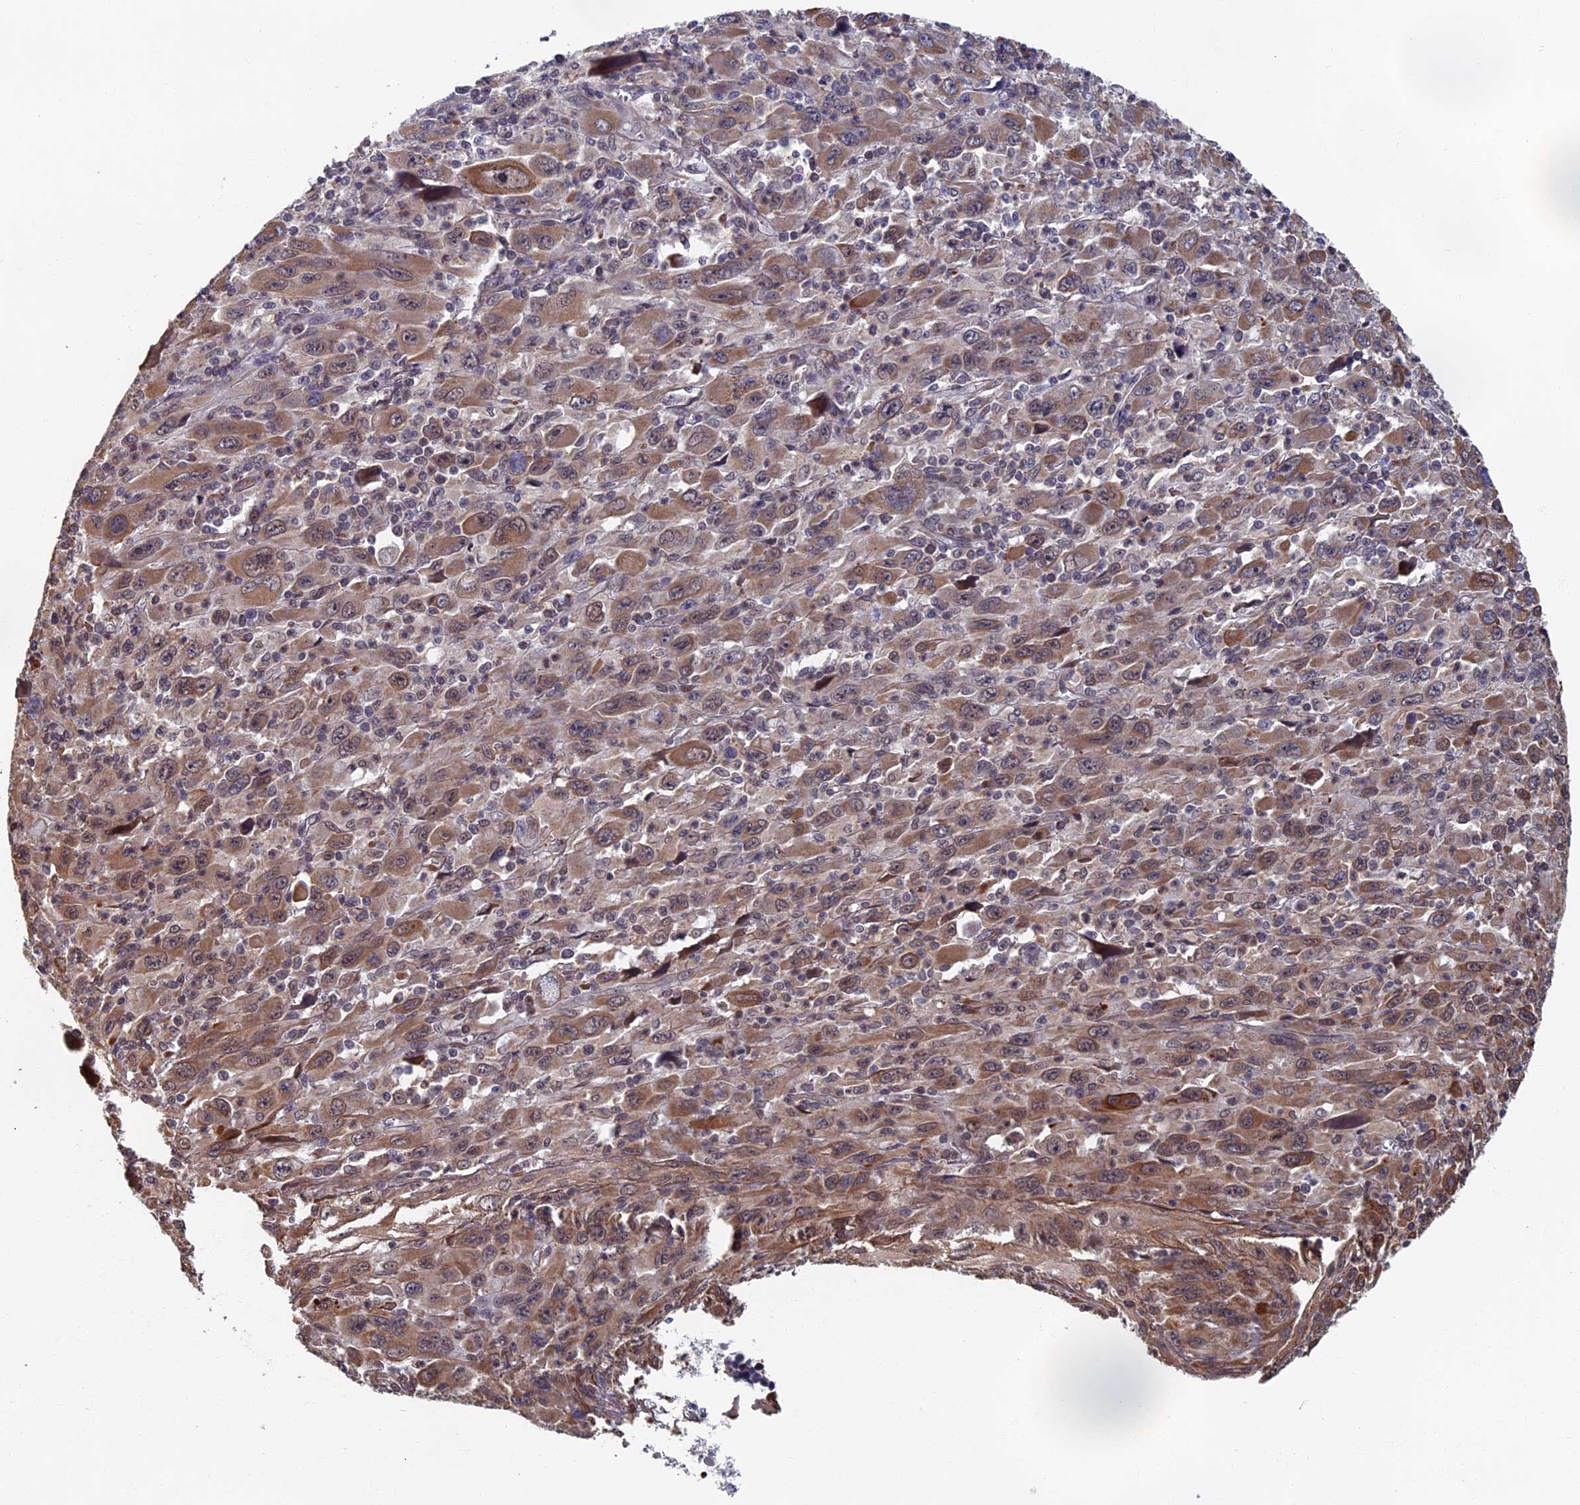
{"staining": {"intensity": "moderate", "quantity": "25%-75%", "location": "cytoplasmic/membranous,nuclear"}, "tissue": "melanoma", "cell_type": "Tumor cells", "image_type": "cancer", "snomed": [{"axis": "morphology", "description": "Malignant melanoma, Metastatic site"}, {"axis": "topography", "description": "Skin"}], "caption": "Moderate cytoplasmic/membranous and nuclear staining for a protein is seen in about 25%-75% of tumor cells of malignant melanoma (metastatic site) using immunohistochemistry.", "gene": "CTDP1", "patient": {"sex": "female", "age": 56}}